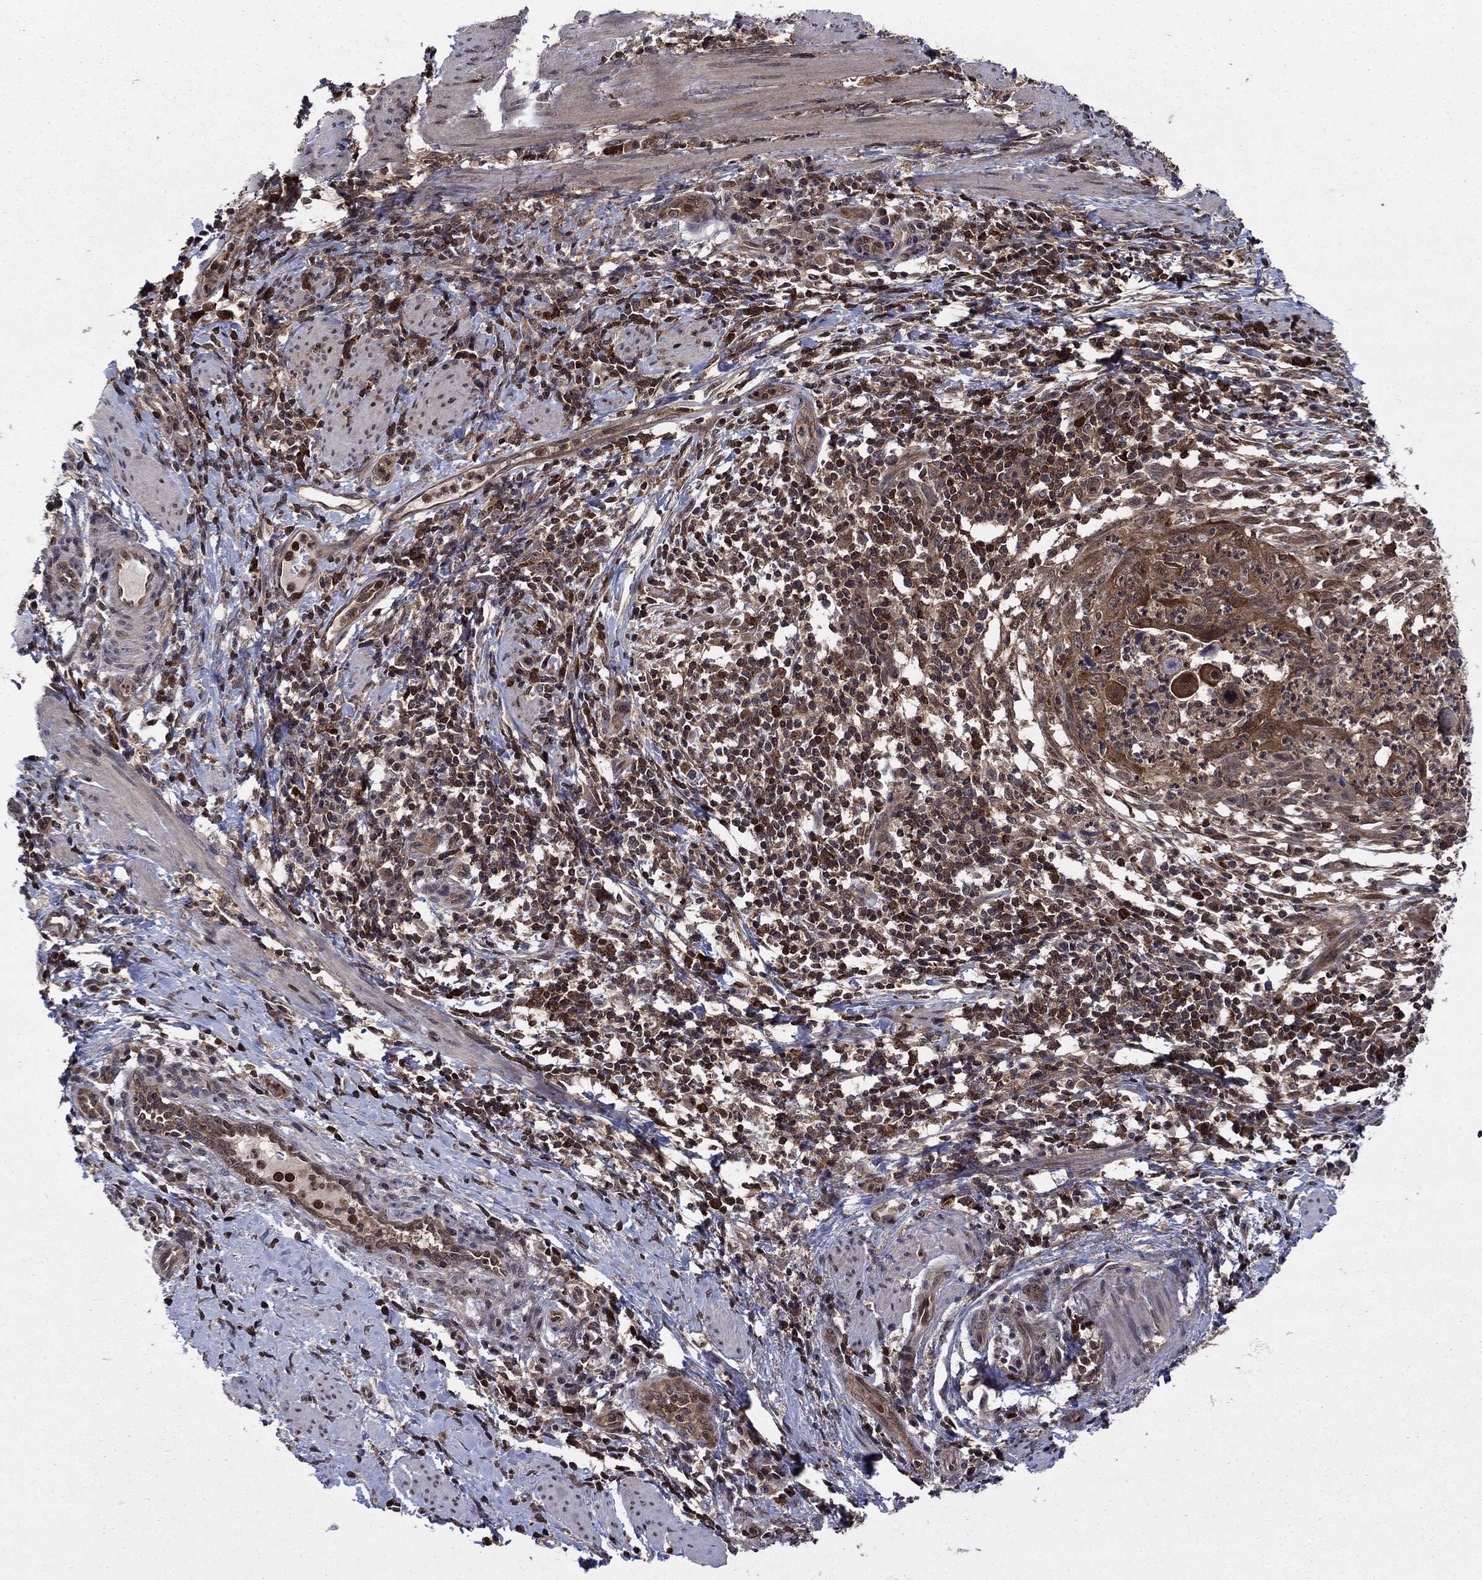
{"staining": {"intensity": "strong", "quantity": ">75%", "location": "cytoplasmic/membranous"}, "tissue": "cervical cancer", "cell_type": "Tumor cells", "image_type": "cancer", "snomed": [{"axis": "morphology", "description": "Squamous cell carcinoma, NOS"}, {"axis": "topography", "description": "Cervix"}], "caption": "Immunohistochemical staining of human cervical cancer displays high levels of strong cytoplasmic/membranous protein staining in approximately >75% of tumor cells.", "gene": "CACYBP", "patient": {"sex": "female", "age": 26}}